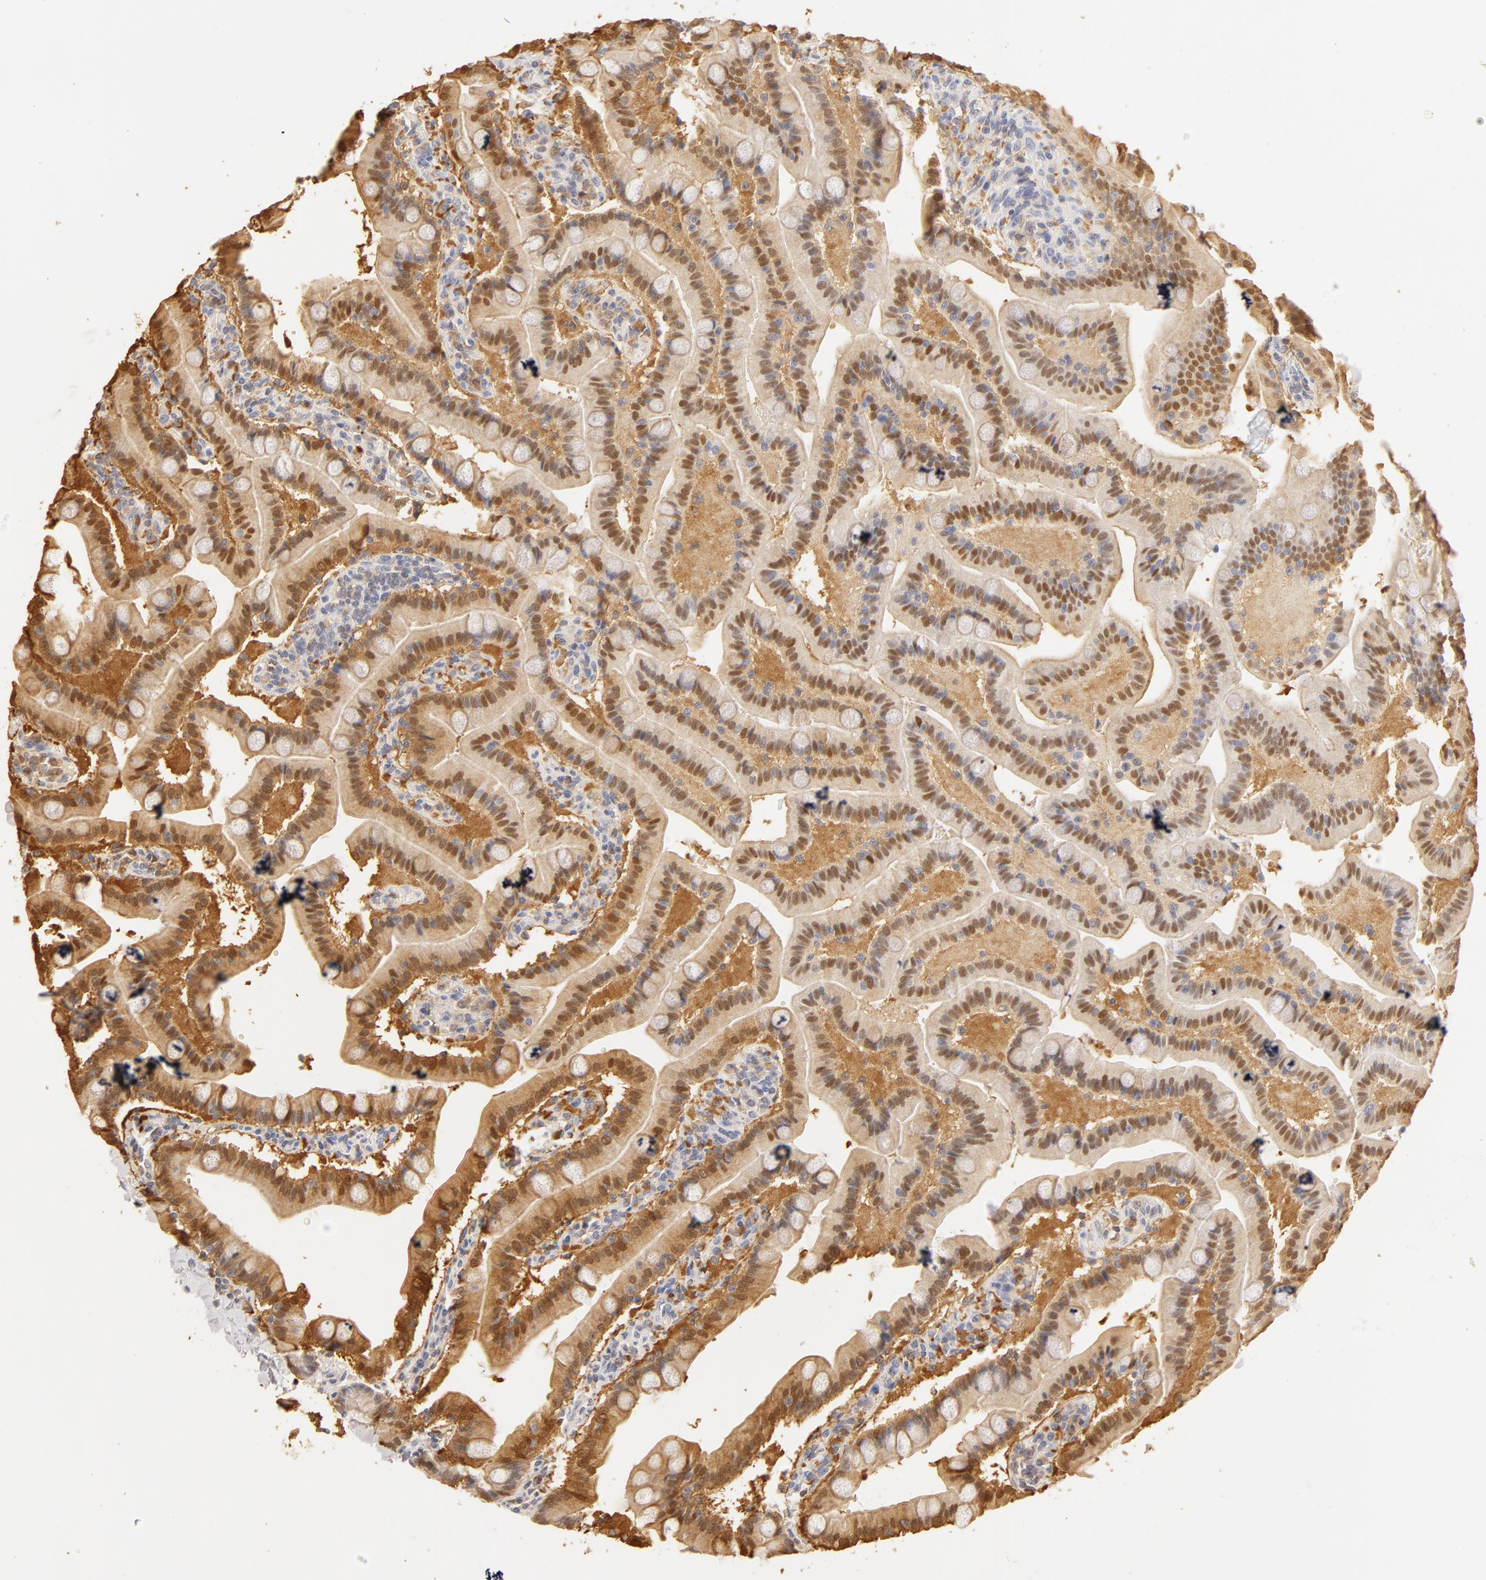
{"staining": {"intensity": "moderate", "quantity": ">75%", "location": "nuclear"}, "tissue": "duodenum", "cell_type": "Glandular cells", "image_type": "normal", "snomed": [{"axis": "morphology", "description": "Normal tissue, NOS"}, {"axis": "topography", "description": "Duodenum"}], "caption": "Immunohistochemical staining of normal human duodenum displays >75% levels of moderate nuclear protein expression in about >75% of glandular cells.", "gene": "CA2", "patient": {"sex": "female", "age": 77}}